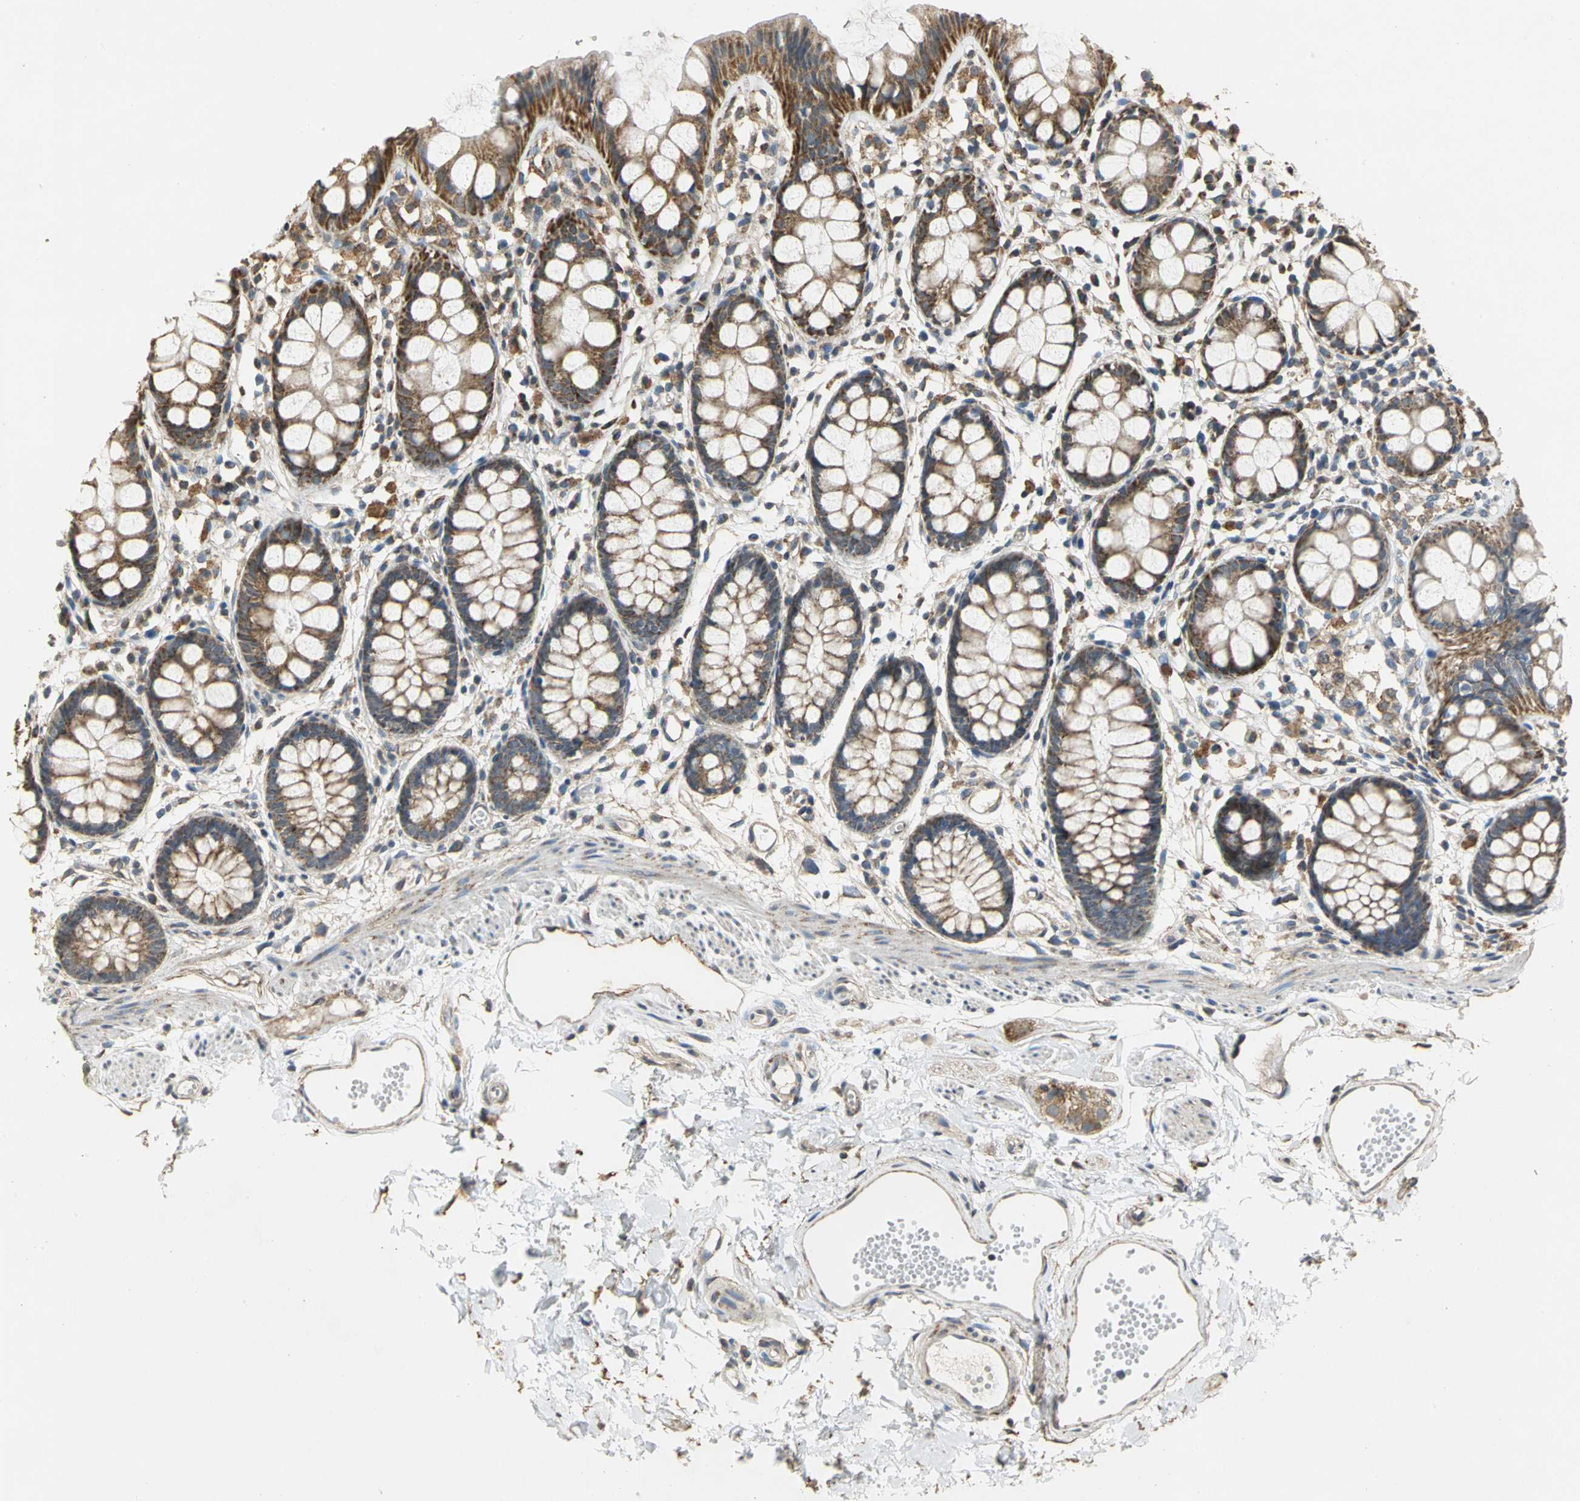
{"staining": {"intensity": "strong", "quantity": ">75%", "location": "cytoplasmic/membranous"}, "tissue": "rectum", "cell_type": "Glandular cells", "image_type": "normal", "snomed": [{"axis": "morphology", "description": "Normal tissue, NOS"}, {"axis": "topography", "description": "Rectum"}], "caption": "Immunohistochemistry (IHC) (DAB) staining of unremarkable rectum demonstrates strong cytoplasmic/membranous protein expression in about >75% of glandular cells. (IHC, brightfield microscopy, high magnification).", "gene": "NDUFB5", "patient": {"sex": "female", "age": 66}}